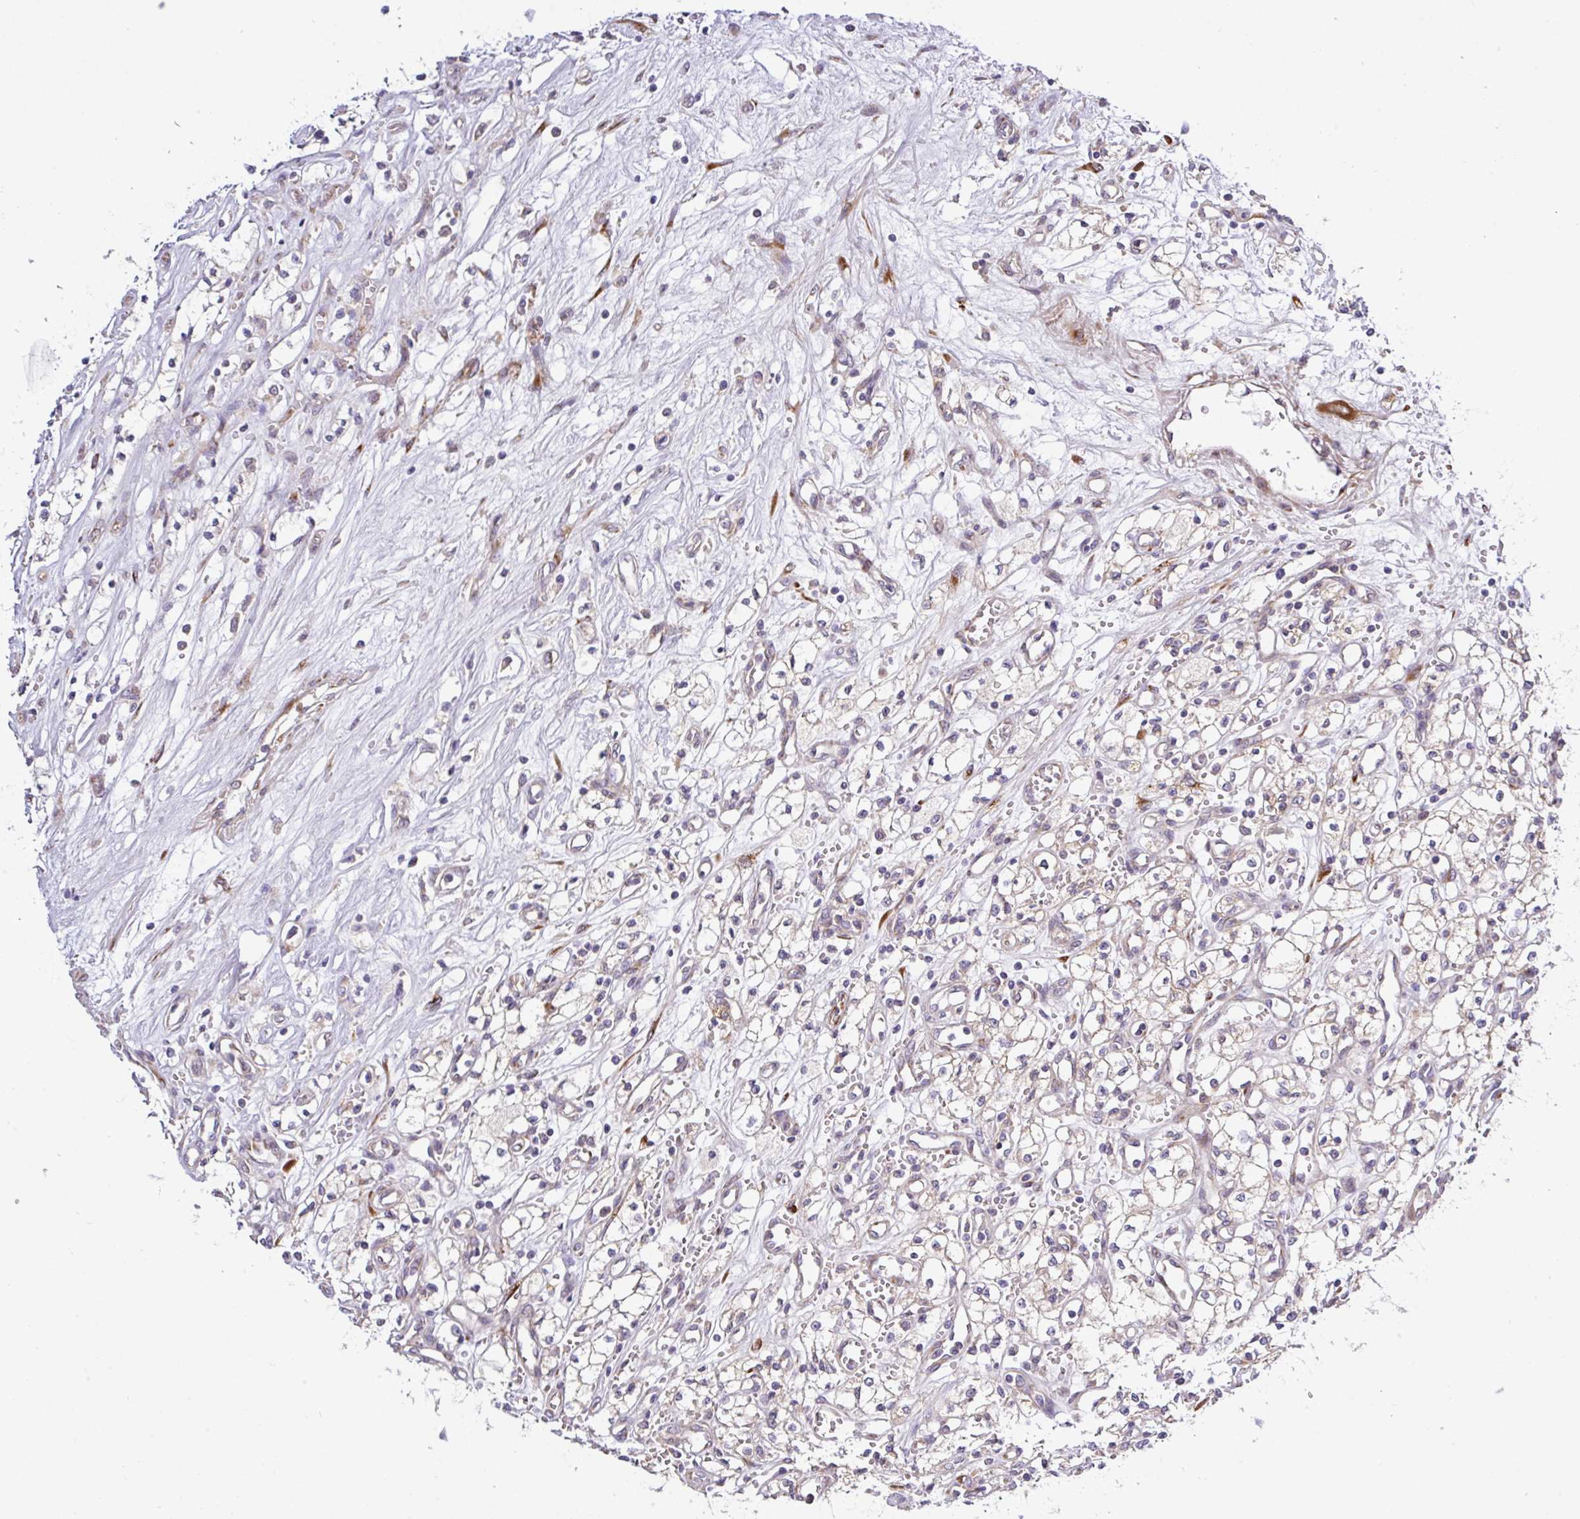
{"staining": {"intensity": "negative", "quantity": "none", "location": "none"}, "tissue": "renal cancer", "cell_type": "Tumor cells", "image_type": "cancer", "snomed": [{"axis": "morphology", "description": "Adenocarcinoma, NOS"}, {"axis": "topography", "description": "Kidney"}], "caption": "Protein analysis of renal cancer (adenocarcinoma) reveals no significant positivity in tumor cells.", "gene": "TM2D2", "patient": {"sex": "male", "age": 59}}